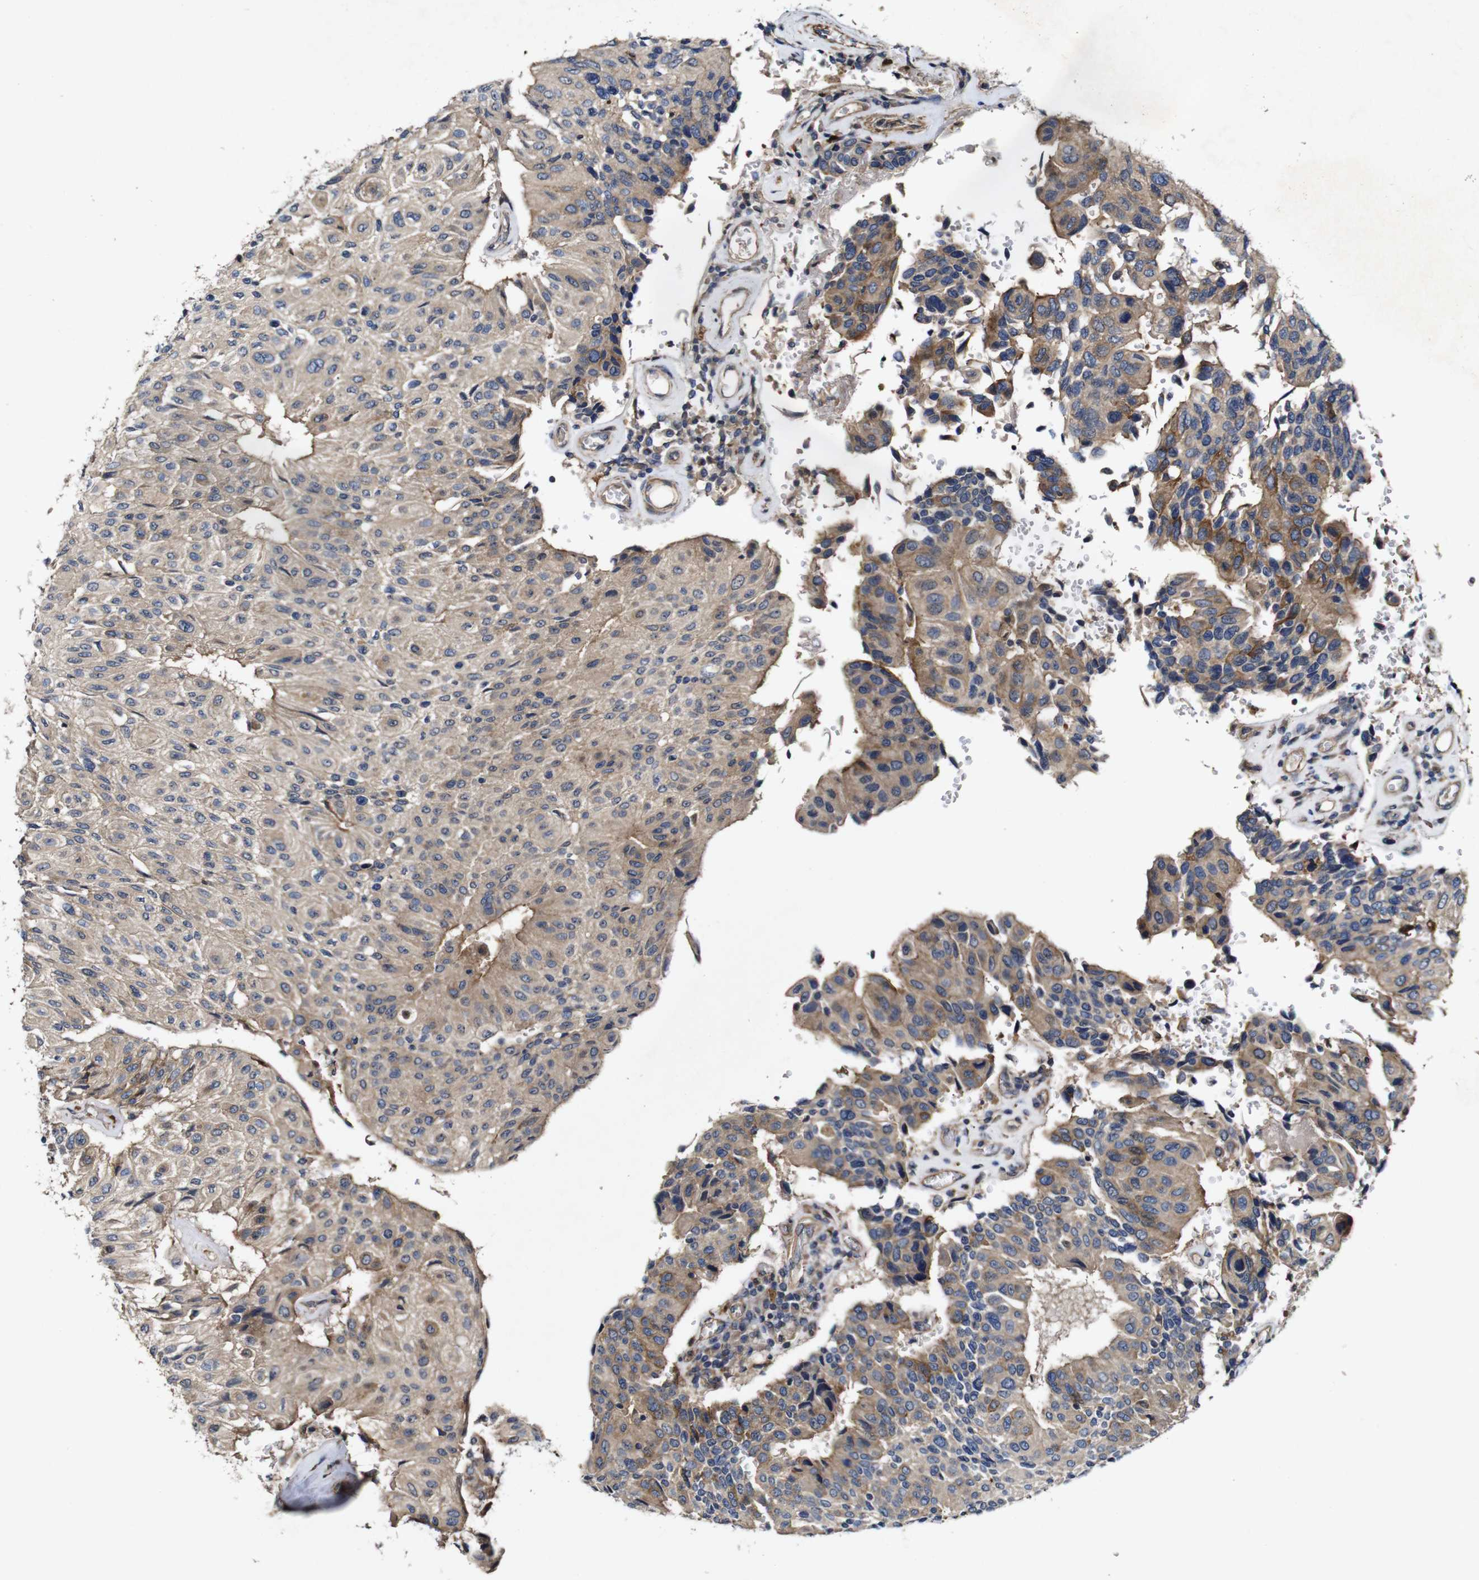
{"staining": {"intensity": "moderate", "quantity": ">75%", "location": "cytoplasmic/membranous"}, "tissue": "urothelial cancer", "cell_type": "Tumor cells", "image_type": "cancer", "snomed": [{"axis": "morphology", "description": "Urothelial carcinoma, High grade"}, {"axis": "topography", "description": "Urinary bladder"}], "caption": "High-grade urothelial carcinoma tissue displays moderate cytoplasmic/membranous staining in about >75% of tumor cells, visualized by immunohistochemistry.", "gene": "GSDME", "patient": {"sex": "male", "age": 66}}